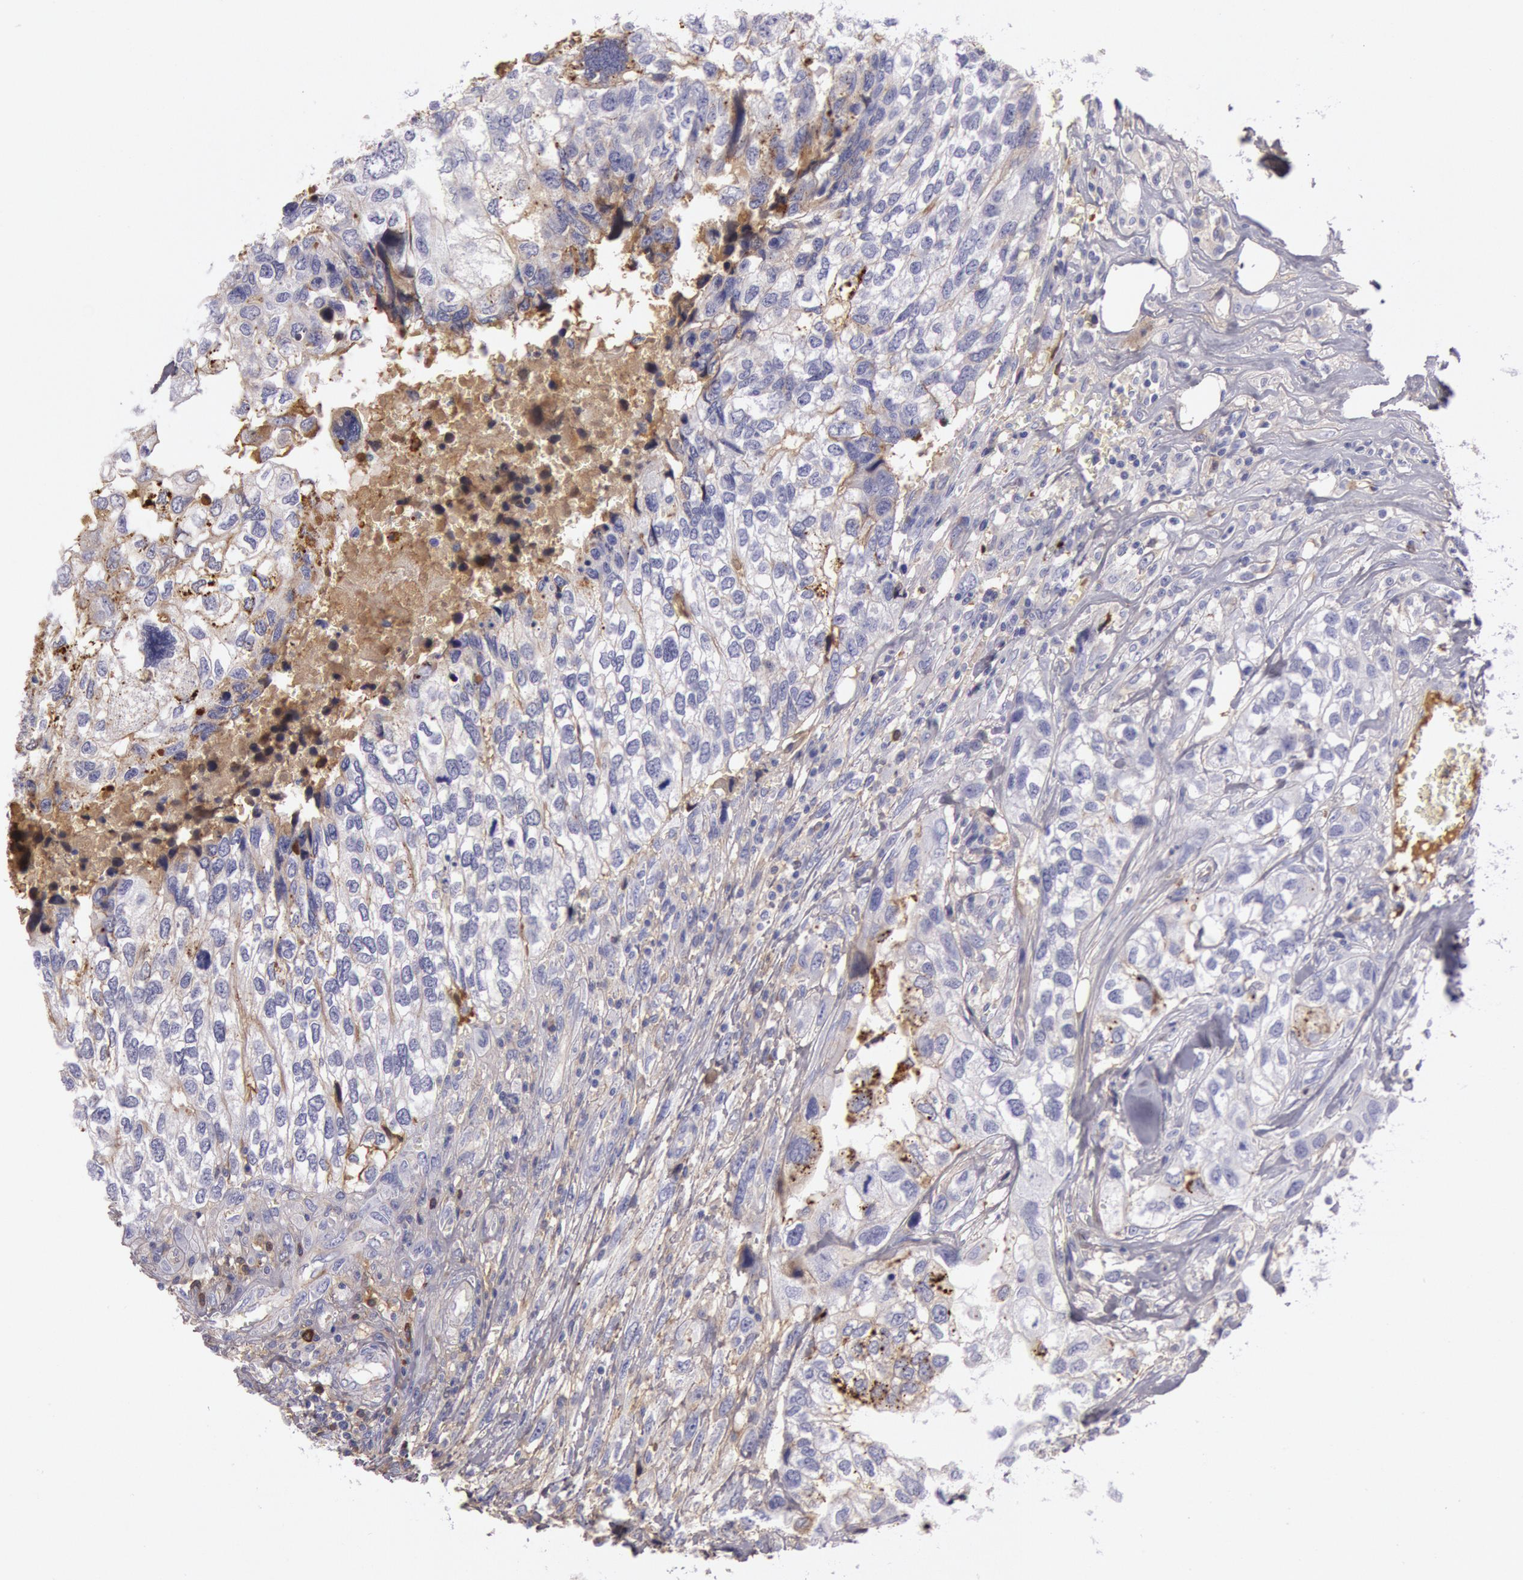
{"staining": {"intensity": "weak", "quantity": "<25%", "location": "cytoplasmic/membranous"}, "tissue": "breast cancer", "cell_type": "Tumor cells", "image_type": "cancer", "snomed": [{"axis": "morphology", "description": "Neoplasm, malignant, NOS"}, {"axis": "topography", "description": "Breast"}], "caption": "An image of neoplasm (malignant) (breast) stained for a protein shows no brown staining in tumor cells.", "gene": "IGHG1", "patient": {"sex": "female", "age": 50}}